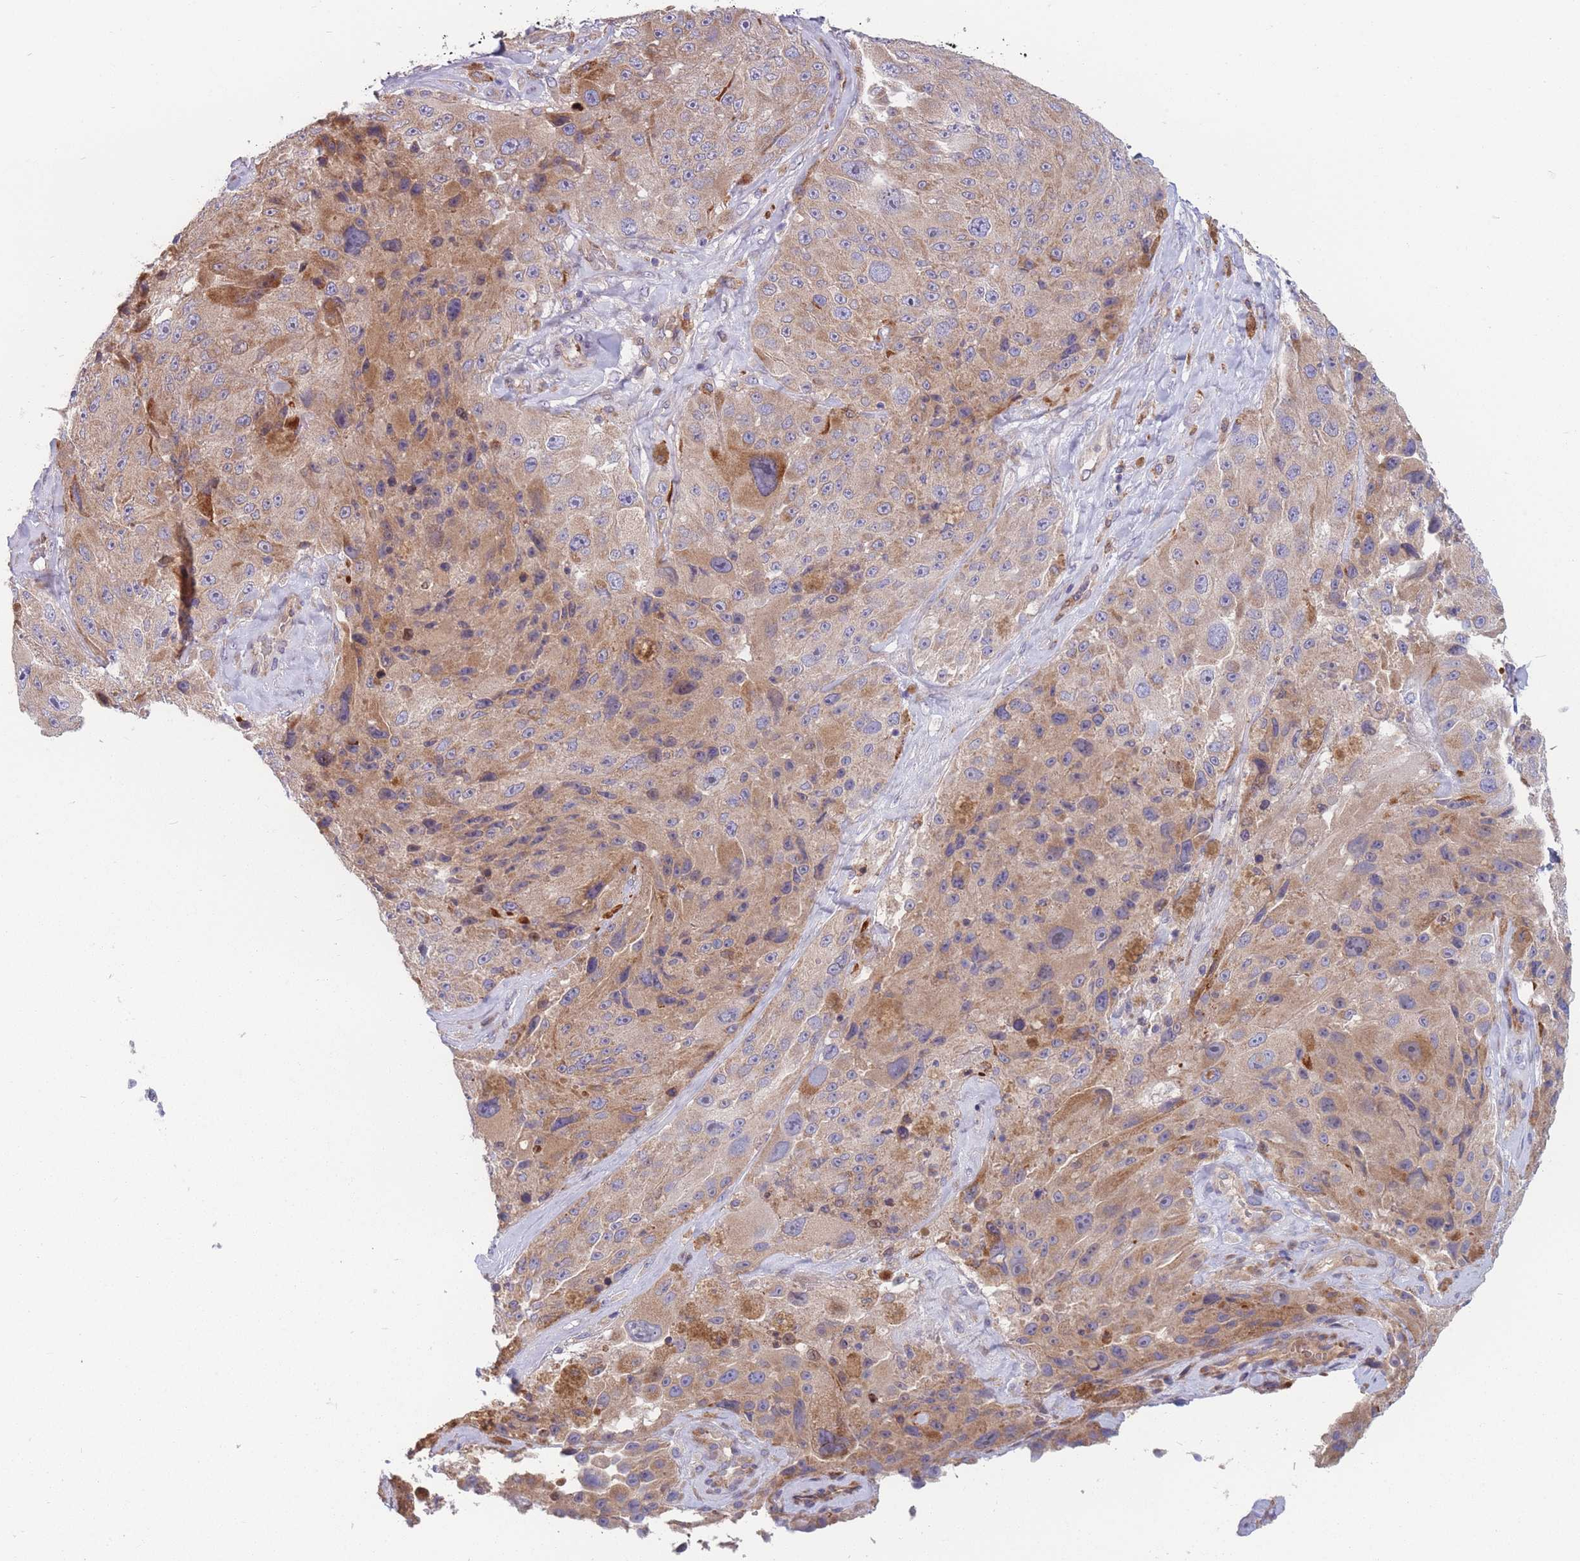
{"staining": {"intensity": "moderate", "quantity": "25%-75%", "location": "cytoplasmic/membranous"}, "tissue": "melanoma", "cell_type": "Tumor cells", "image_type": "cancer", "snomed": [{"axis": "morphology", "description": "Malignant melanoma, Metastatic site"}, {"axis": "topography", "description": "Lymph node"}], "caption": "IHC photomicrograph of human melanoma stained for a protein (brown), which exhibits medium levels of moderate cytoplasmic/membranous staining in approximately 25%-75% of tumor cells.", "gene": "TMEM131L", "patient": {"sex": "male", "age": 62}}